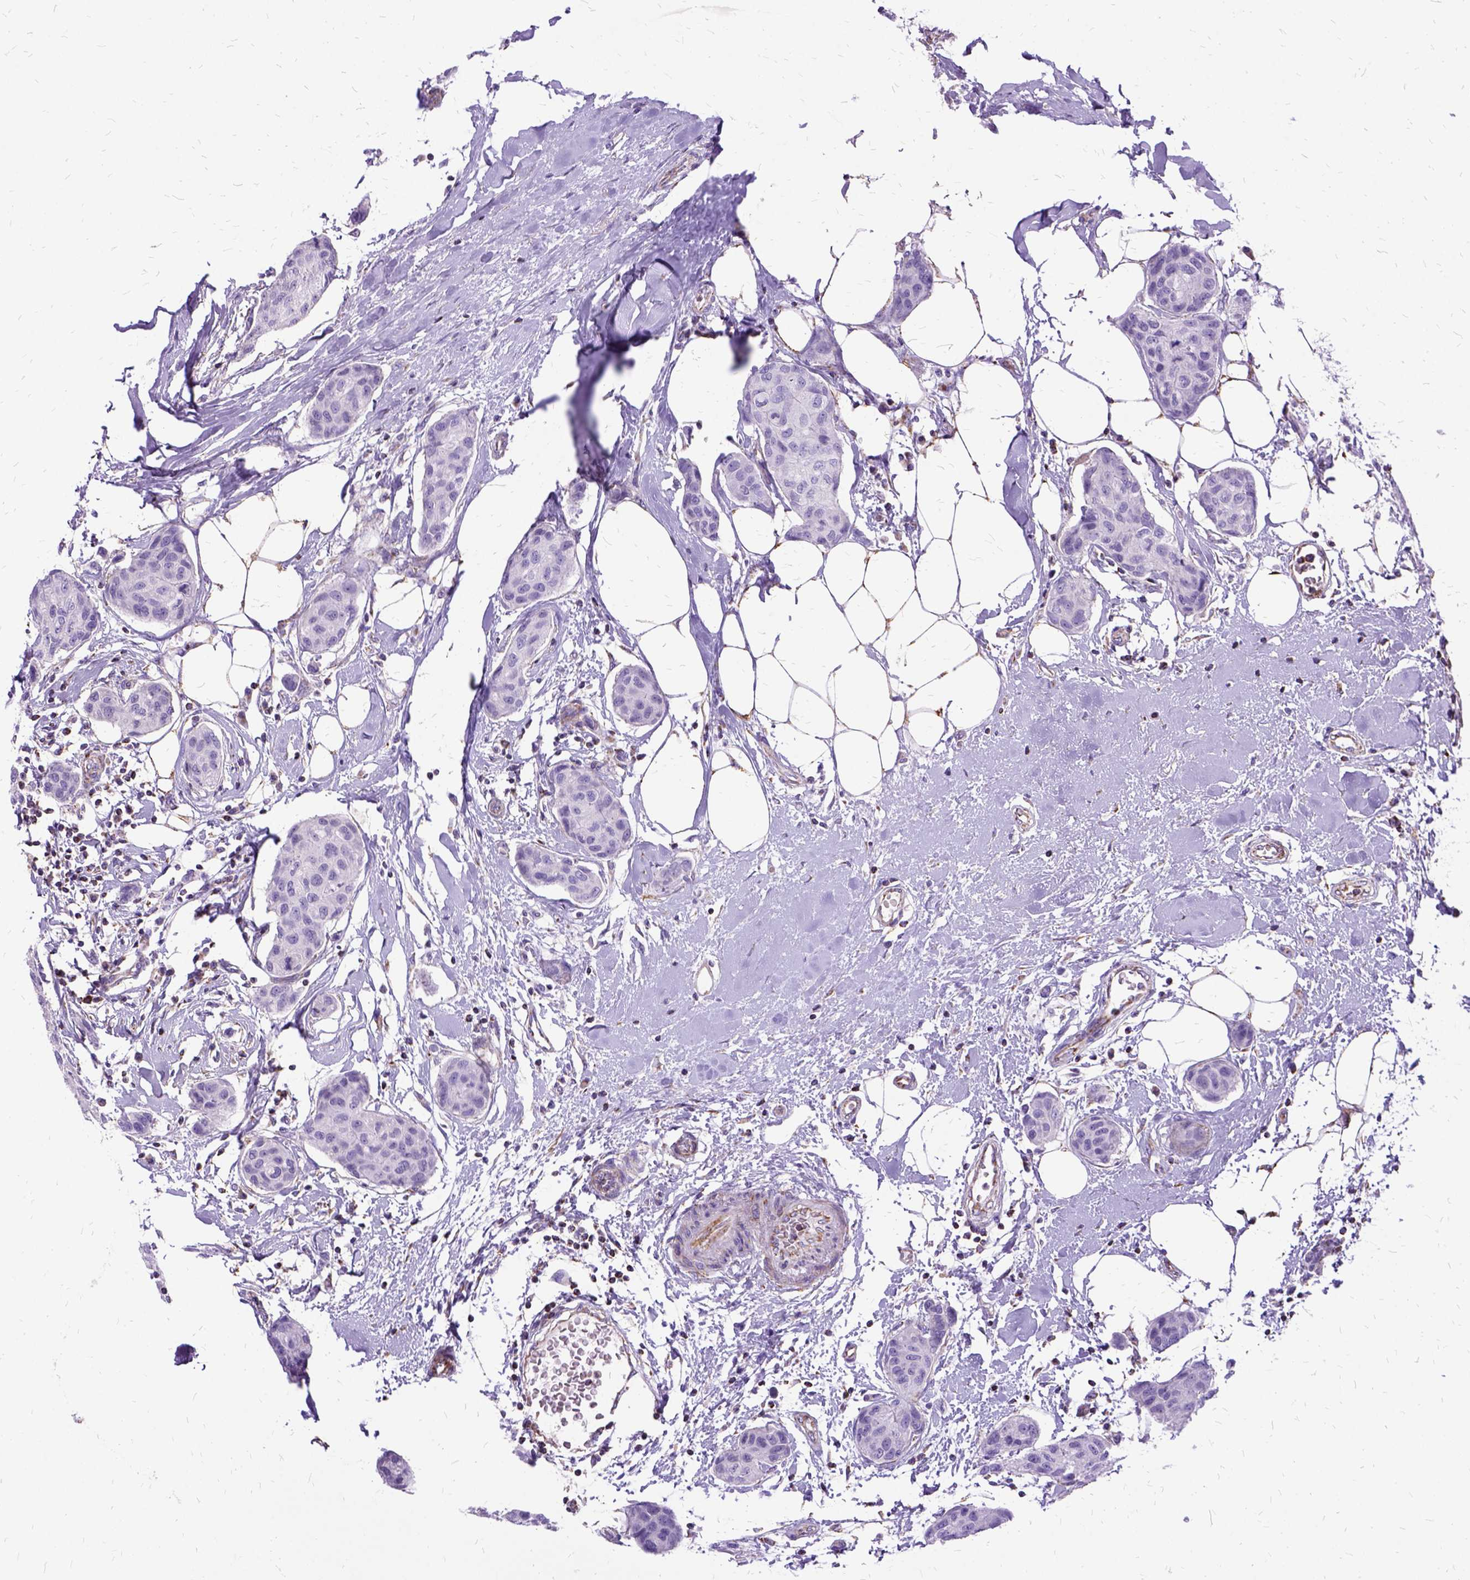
{"staining": {"intensity": "negative", "quantity": "none", "location": "none"}, "tissue": "breast cancer", "cell_type": "Tumor cells", "image_type": "cancer", "snomed": [{"axis": "morphology", "description": "Duct carcinoma"}, {"axis": "topography", "description": "Breast"}], "caption": "The immunohistochemistry (IHC) micrograph has no significant staining in tumor cells of breast cancer tissue.", "gene": "OXCT1", "patient": {"sex": "female", "age": 80}}